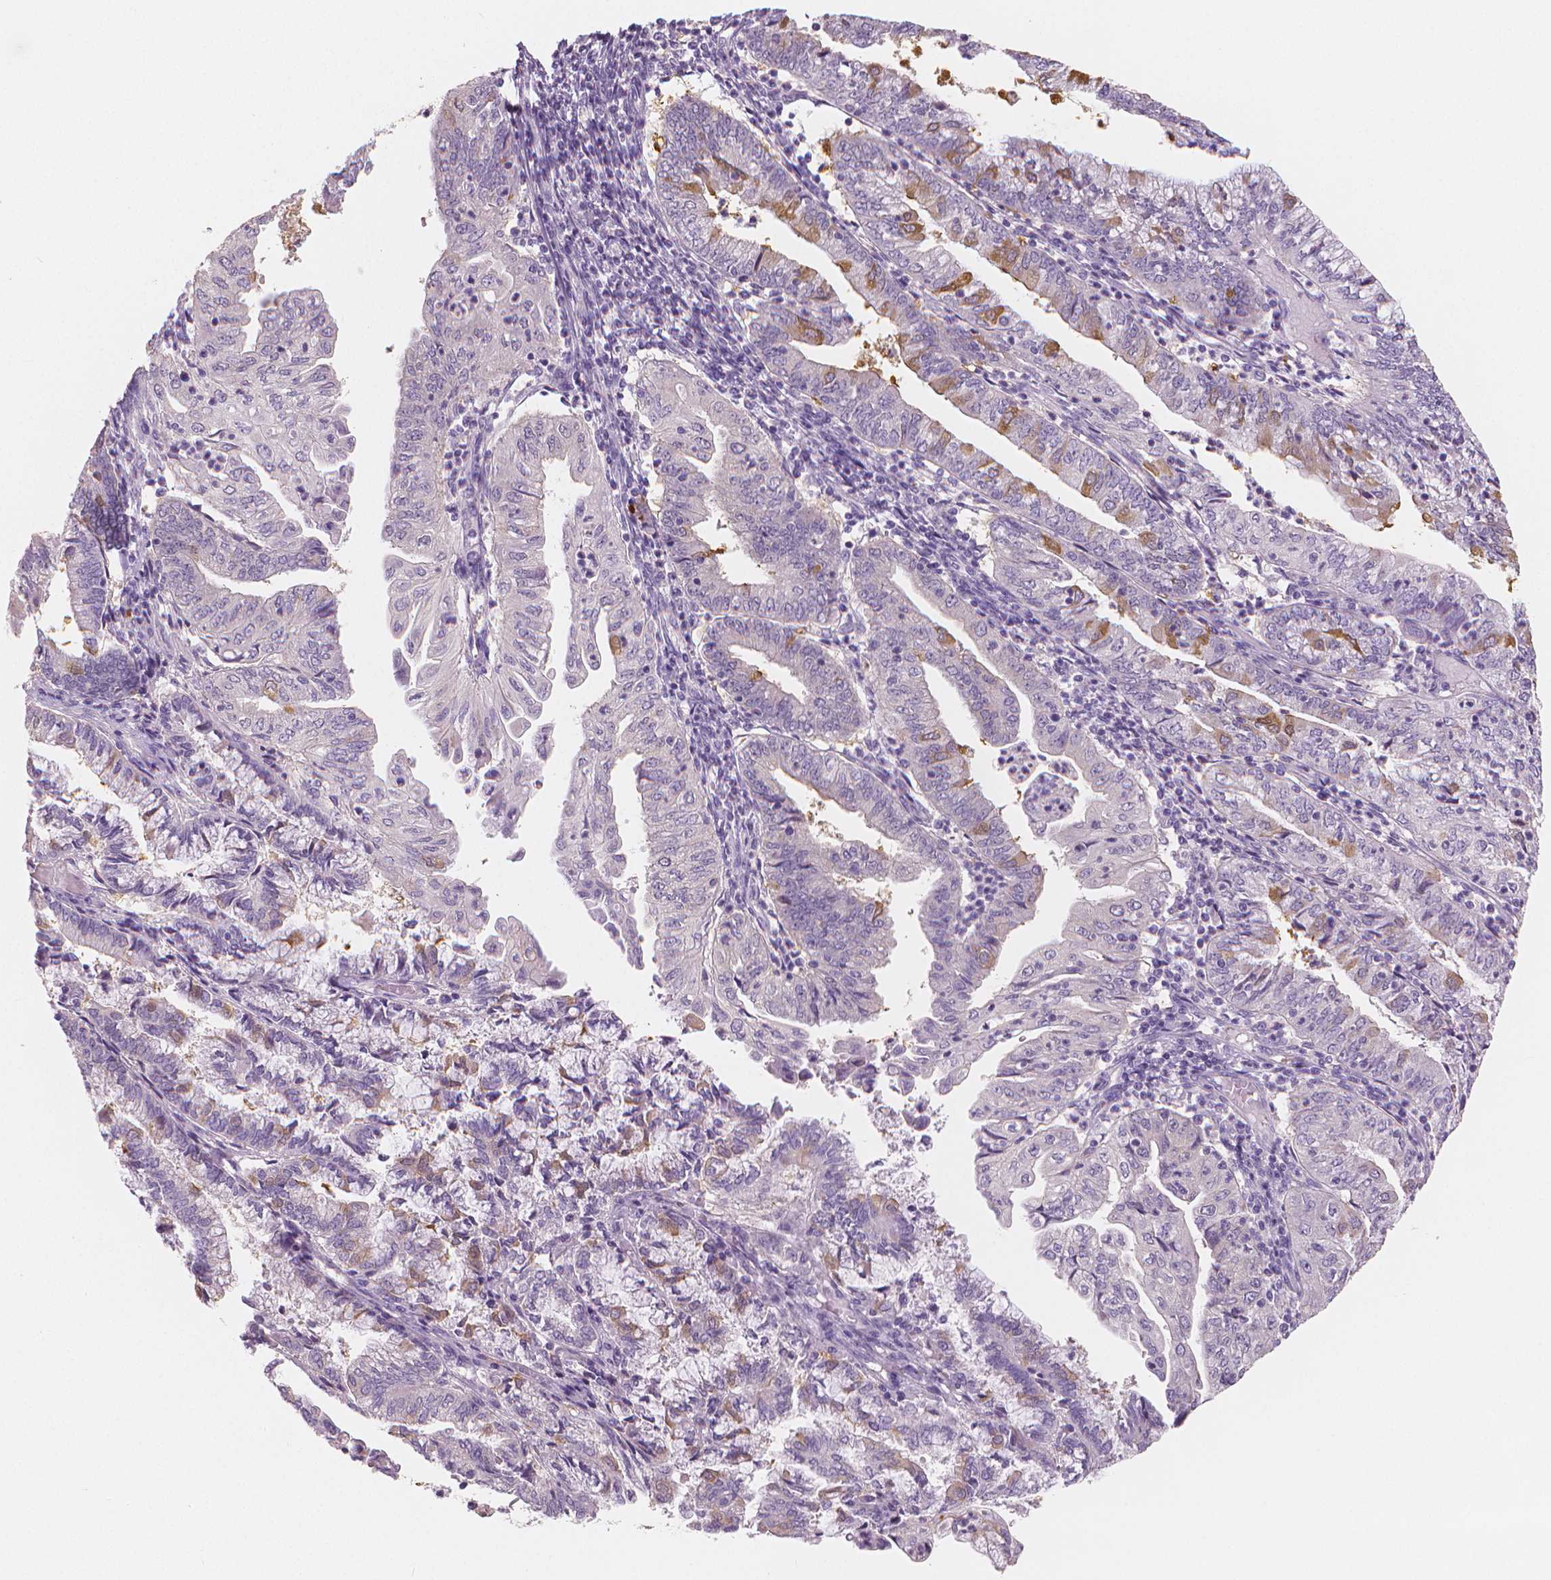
{"staining": {"intensity": "moderate", "quantity": "<25%", "location": "cytoplasmic/membranous"}, "tissue": "endometrial cancer", "cell_type": "Tumor cells", "image_type": "cancer", "snomed": [{"axis": "morphology", "description": "Adenocarcinoma, NOS"}, {"axis": "topography", "description": "Endometrium"}], "caption": "Protein expression analysis of human endometrial cancer reveals moderate cytoplasmic/membranous expression in about <25% of tumor cells.", "gene": "APOA4", "patient": {"sex": "female", "age": 55}}